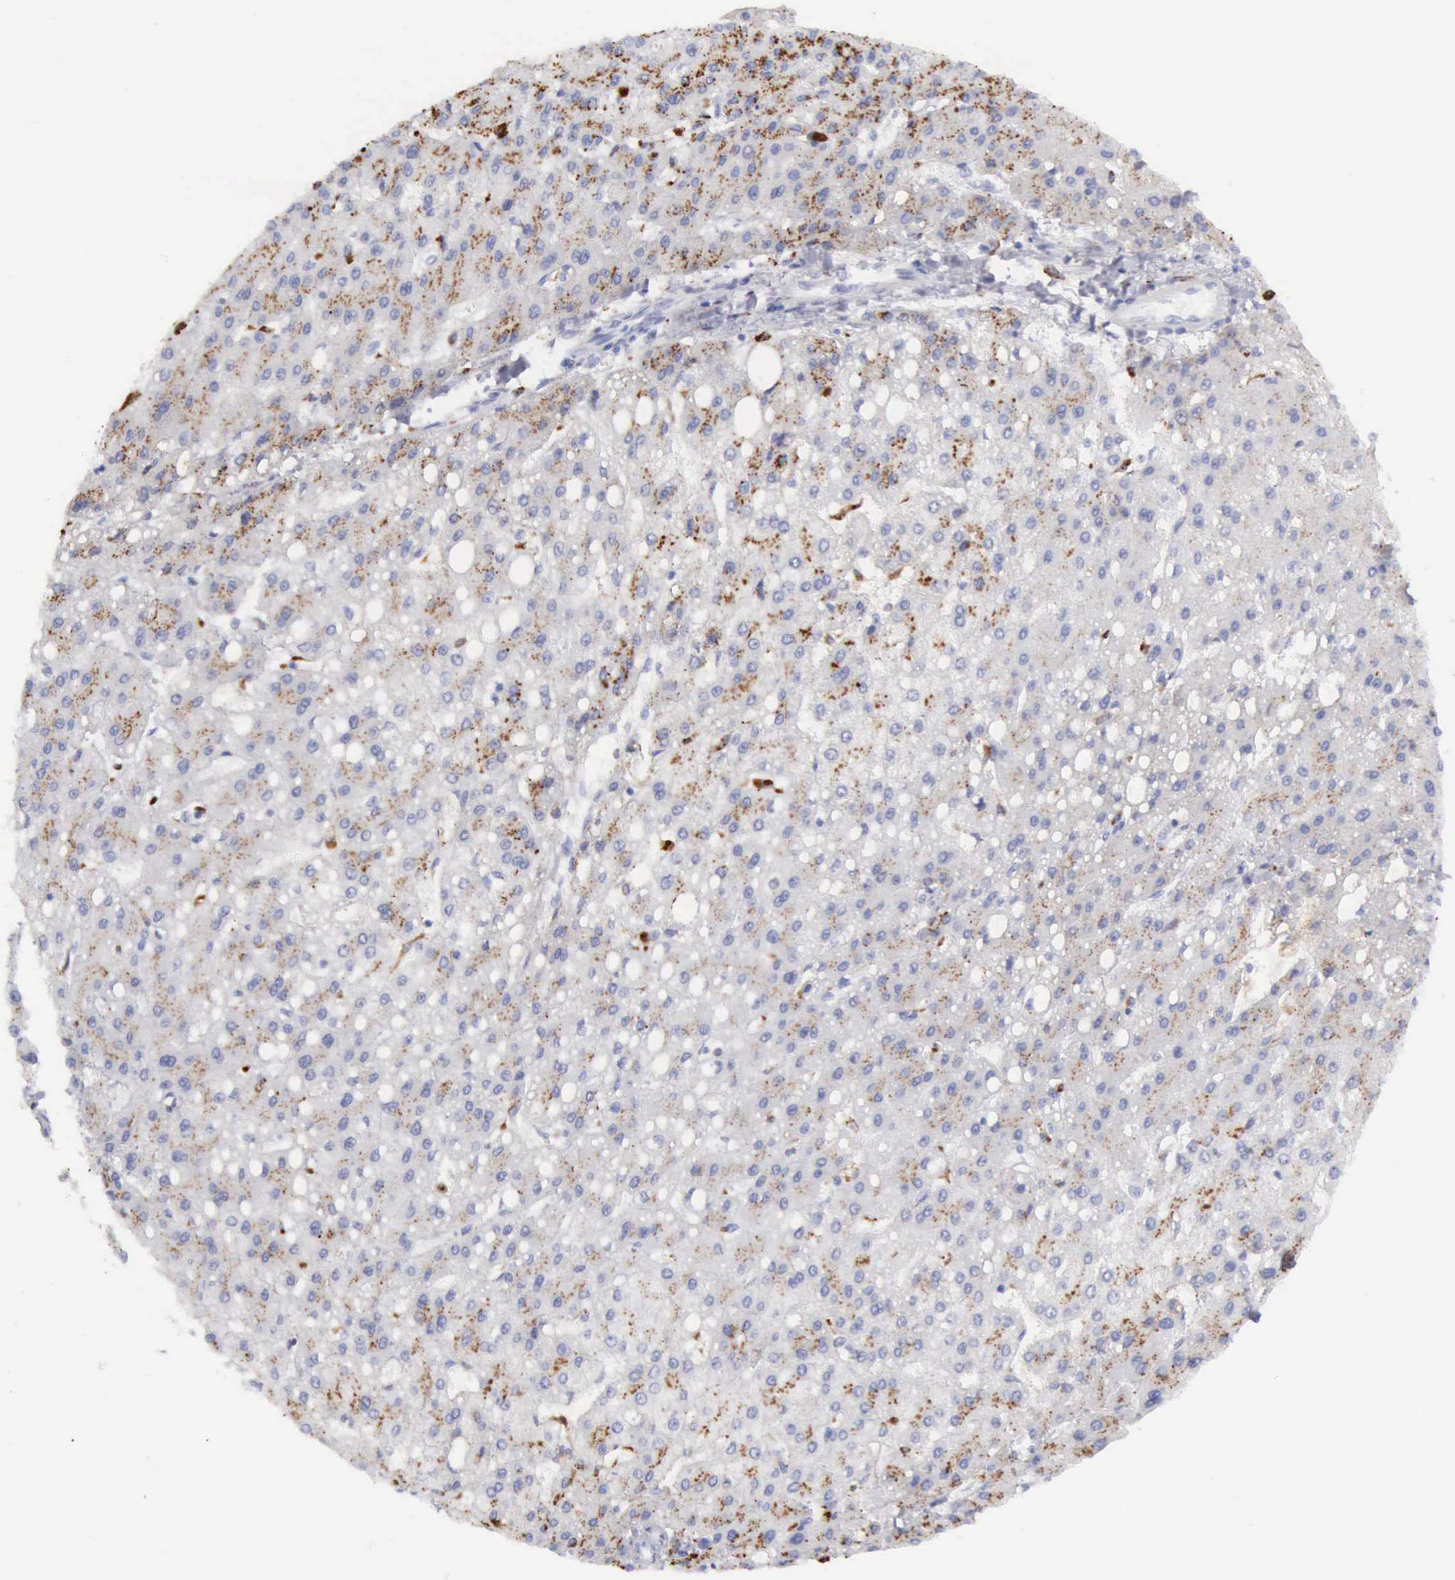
{"staining": {"intensity": "moderate", "quantity": "25%-75%", "location": "cytoplasmic/membranous"}, "tissue": "liver cancer", "cell_type": "Tumor cells", "image_type": "cancer", "snomed": [{"axis": "morphology", "description": "Carcinoma, Hepatocellular, NOS"}, {"axis": "topography", "description": "Liver"}], "caption": "The photomicrograph displays staining of liver hepatocellular carcinoma, revealing moderate cytoplasmic/membranous protein positivity (brown color) within tumor cells.", "gene": "CTSS", "patient": {"sex": "female", "age": 52}}